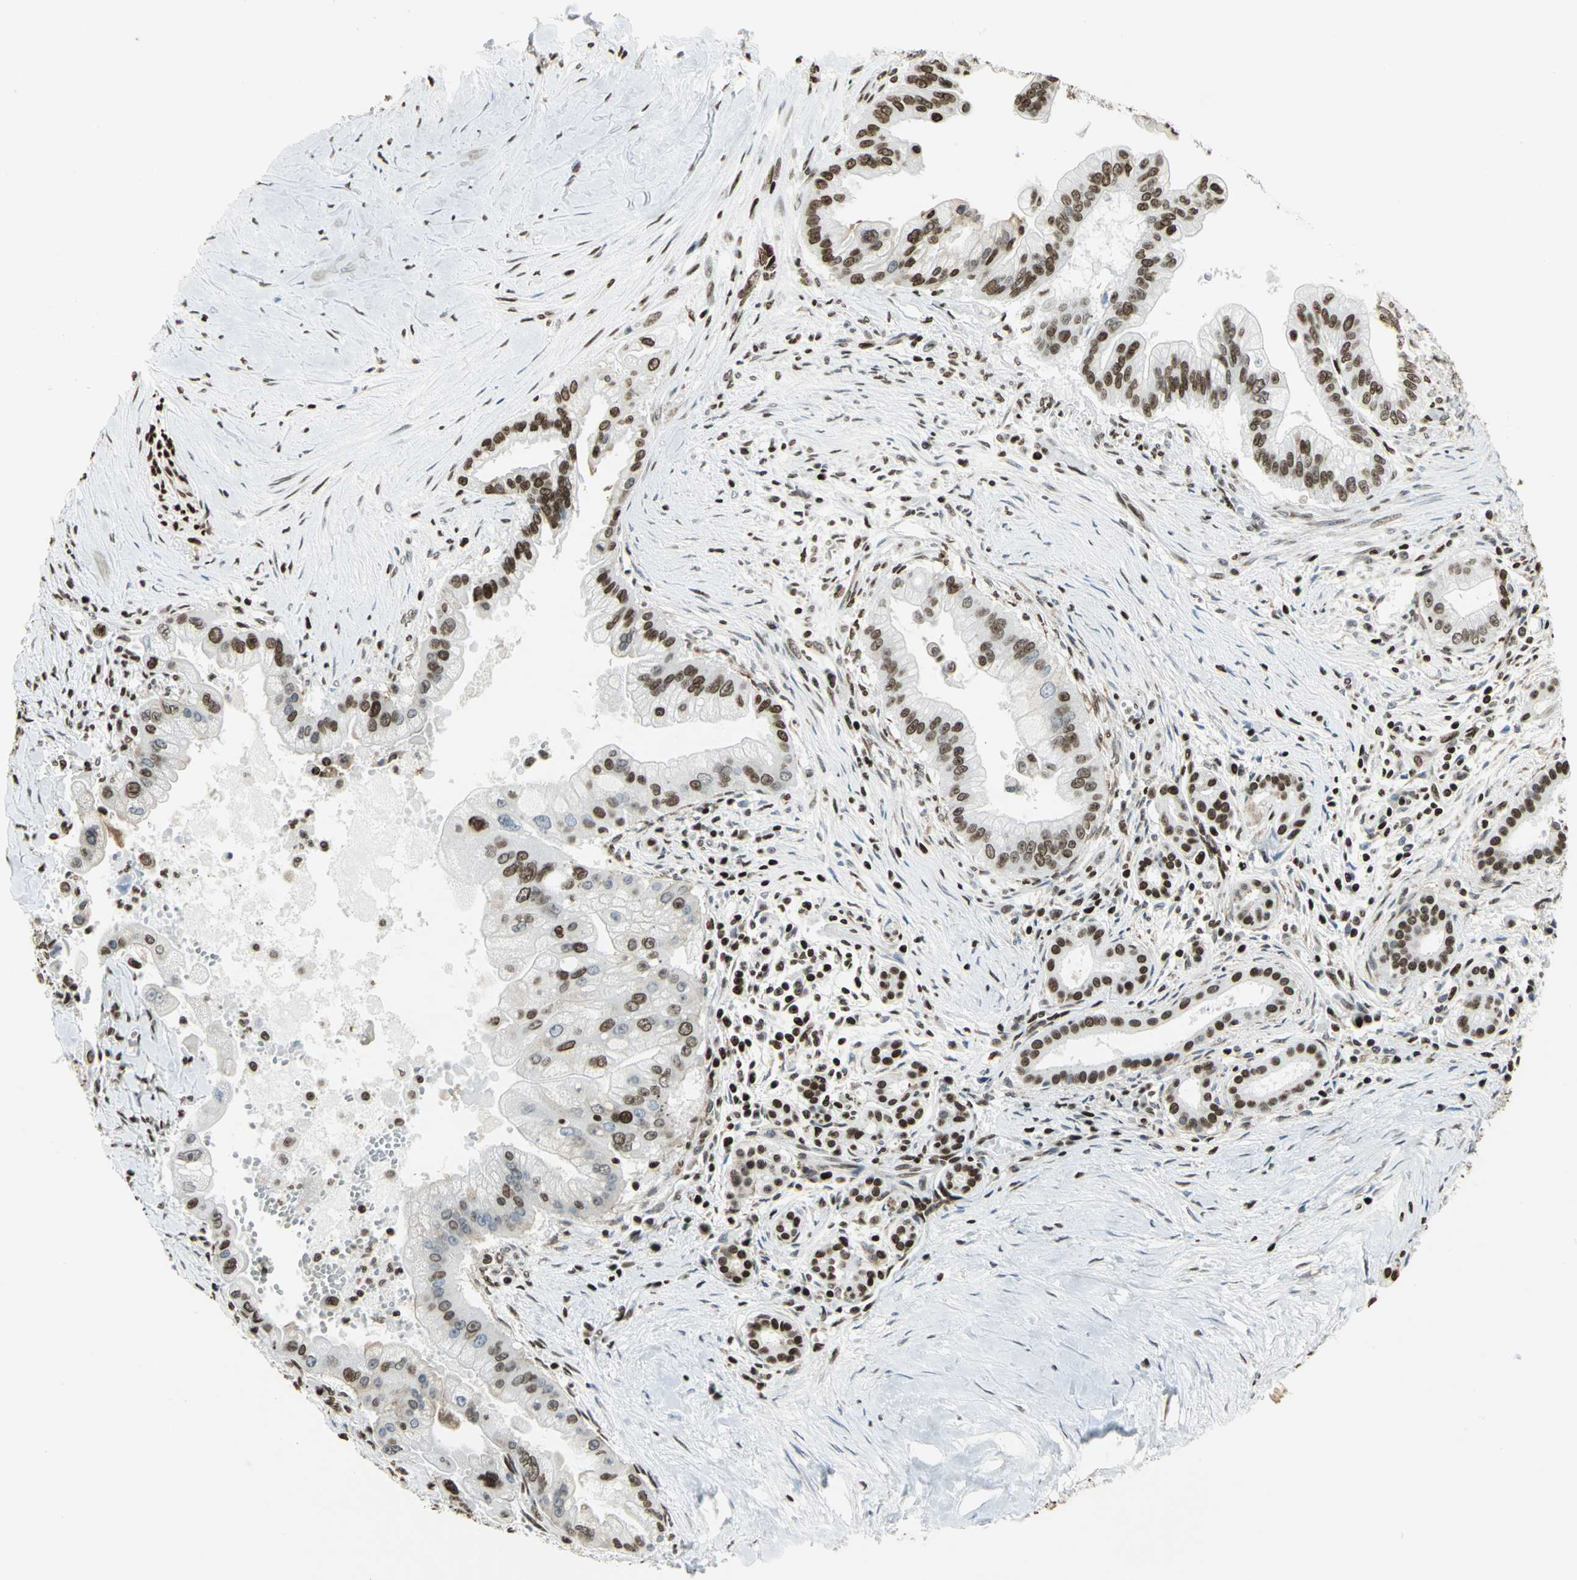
{"staining": {"intensity": "strong", "quantity": ">75%", "location": "nuclear"}, "tissue": "pancreatic cancer", "cell_type": "Tumor cells", "image_type": "cancer", "snomed": [{"axis": "morphology", "description": "Adenocarcinoma, NOS"}, {"axis": "topography", "description": "Pancreas"}], "caption": "Pancreatic cancer stained with IHC displays strong nuclear positivity in approximately >75% of tumor cells. (brown staining indicates protein expression, while blue staining denotes nuclei).", "gene": "HMGB1", "patient": {"sex": "male", "age": 59}}